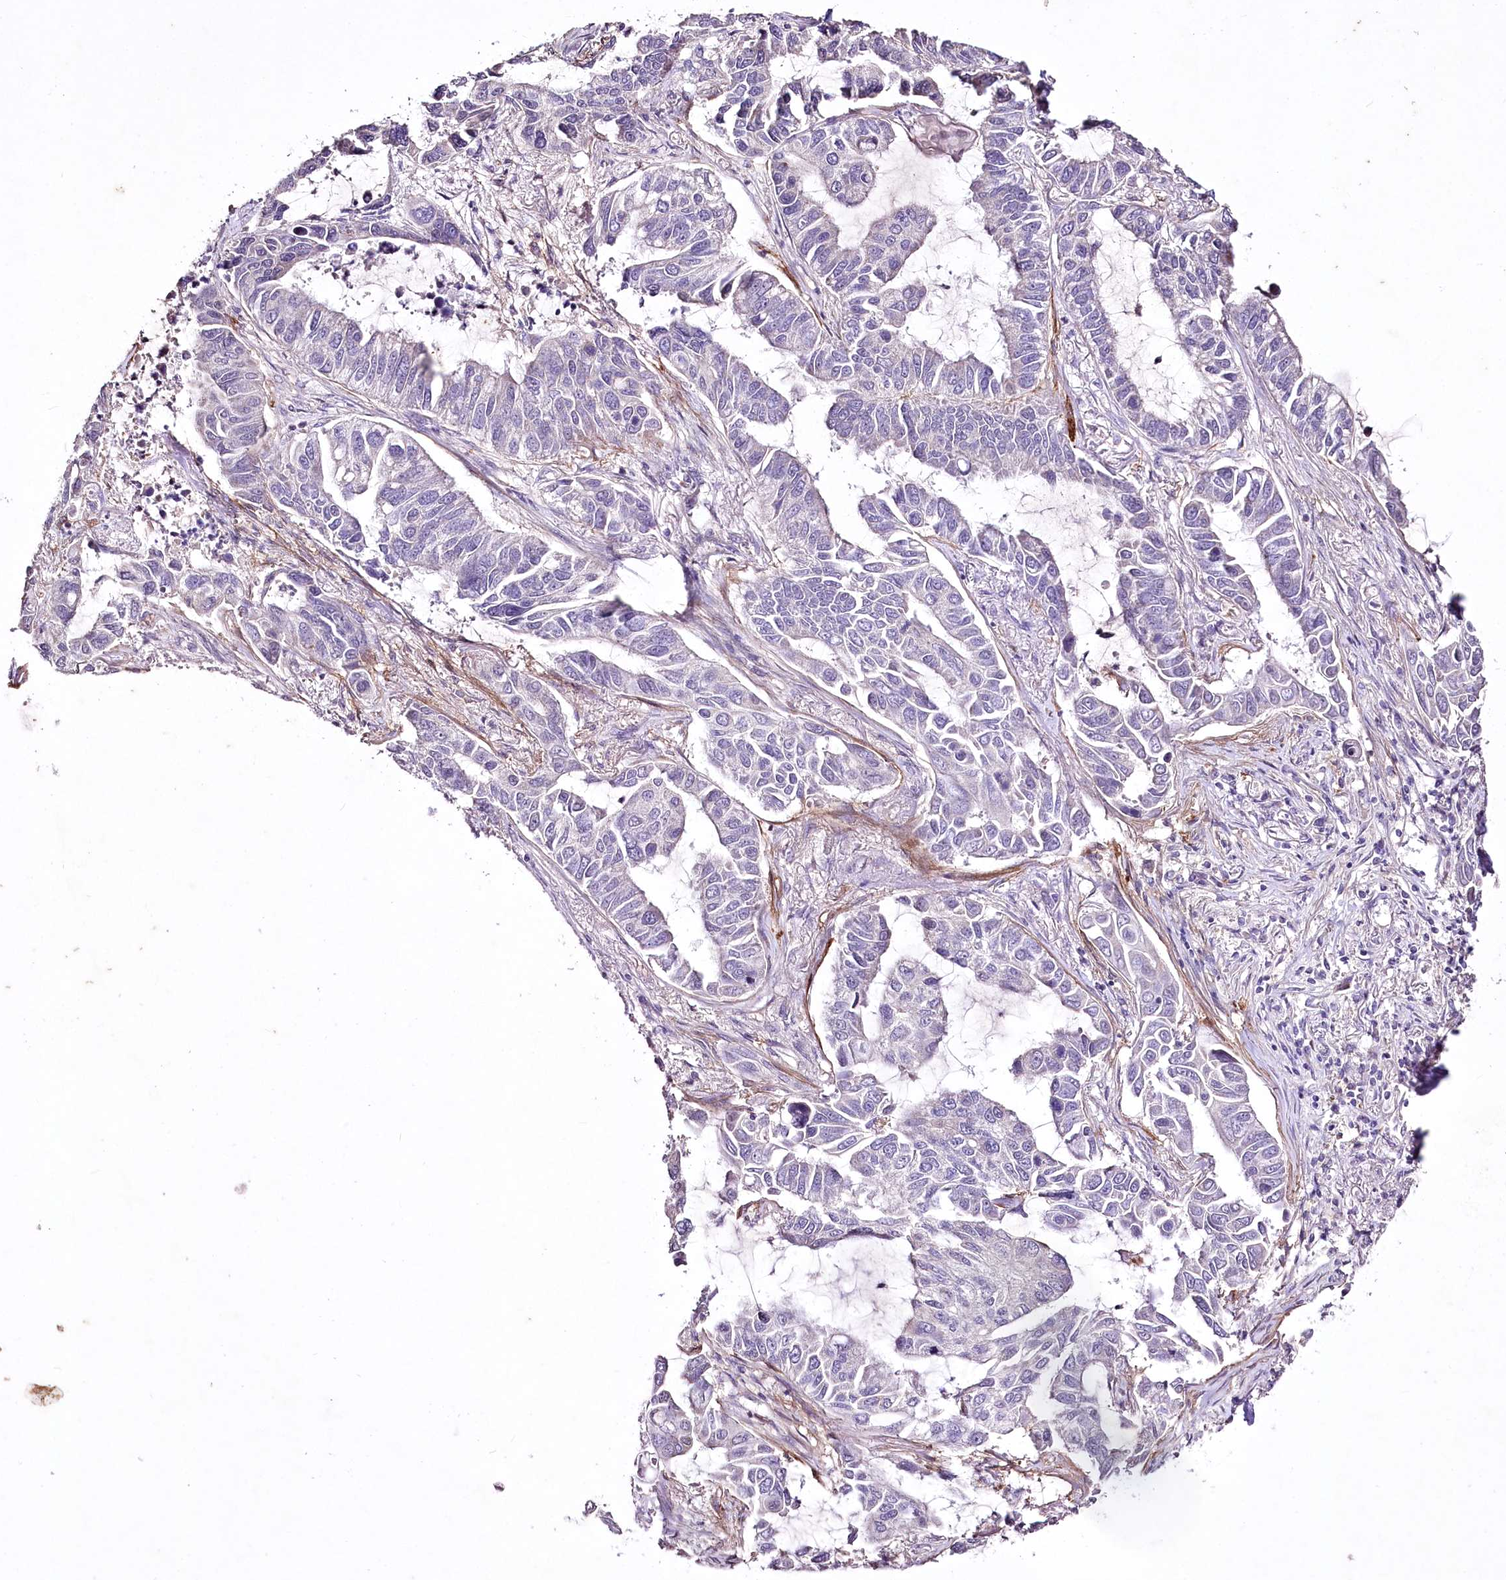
{"staining": {"intensity": "negative", "quantity": "none", "location": "none"}, "tissue": "lung cancer", "cell_type": "Tumor cells", "image_type": "cancer", "snomed": [{"axis": "morphology", "description": "Adenocarcinoma, NOS"}, {"axis": "topography", "description": "Lung"}], "caption": "Human lung cancer stained for a protein using IHC shows no positivity in tumor cells.", "gene": "ENPP1", "patient": {"sex": "male", "age": 64}}